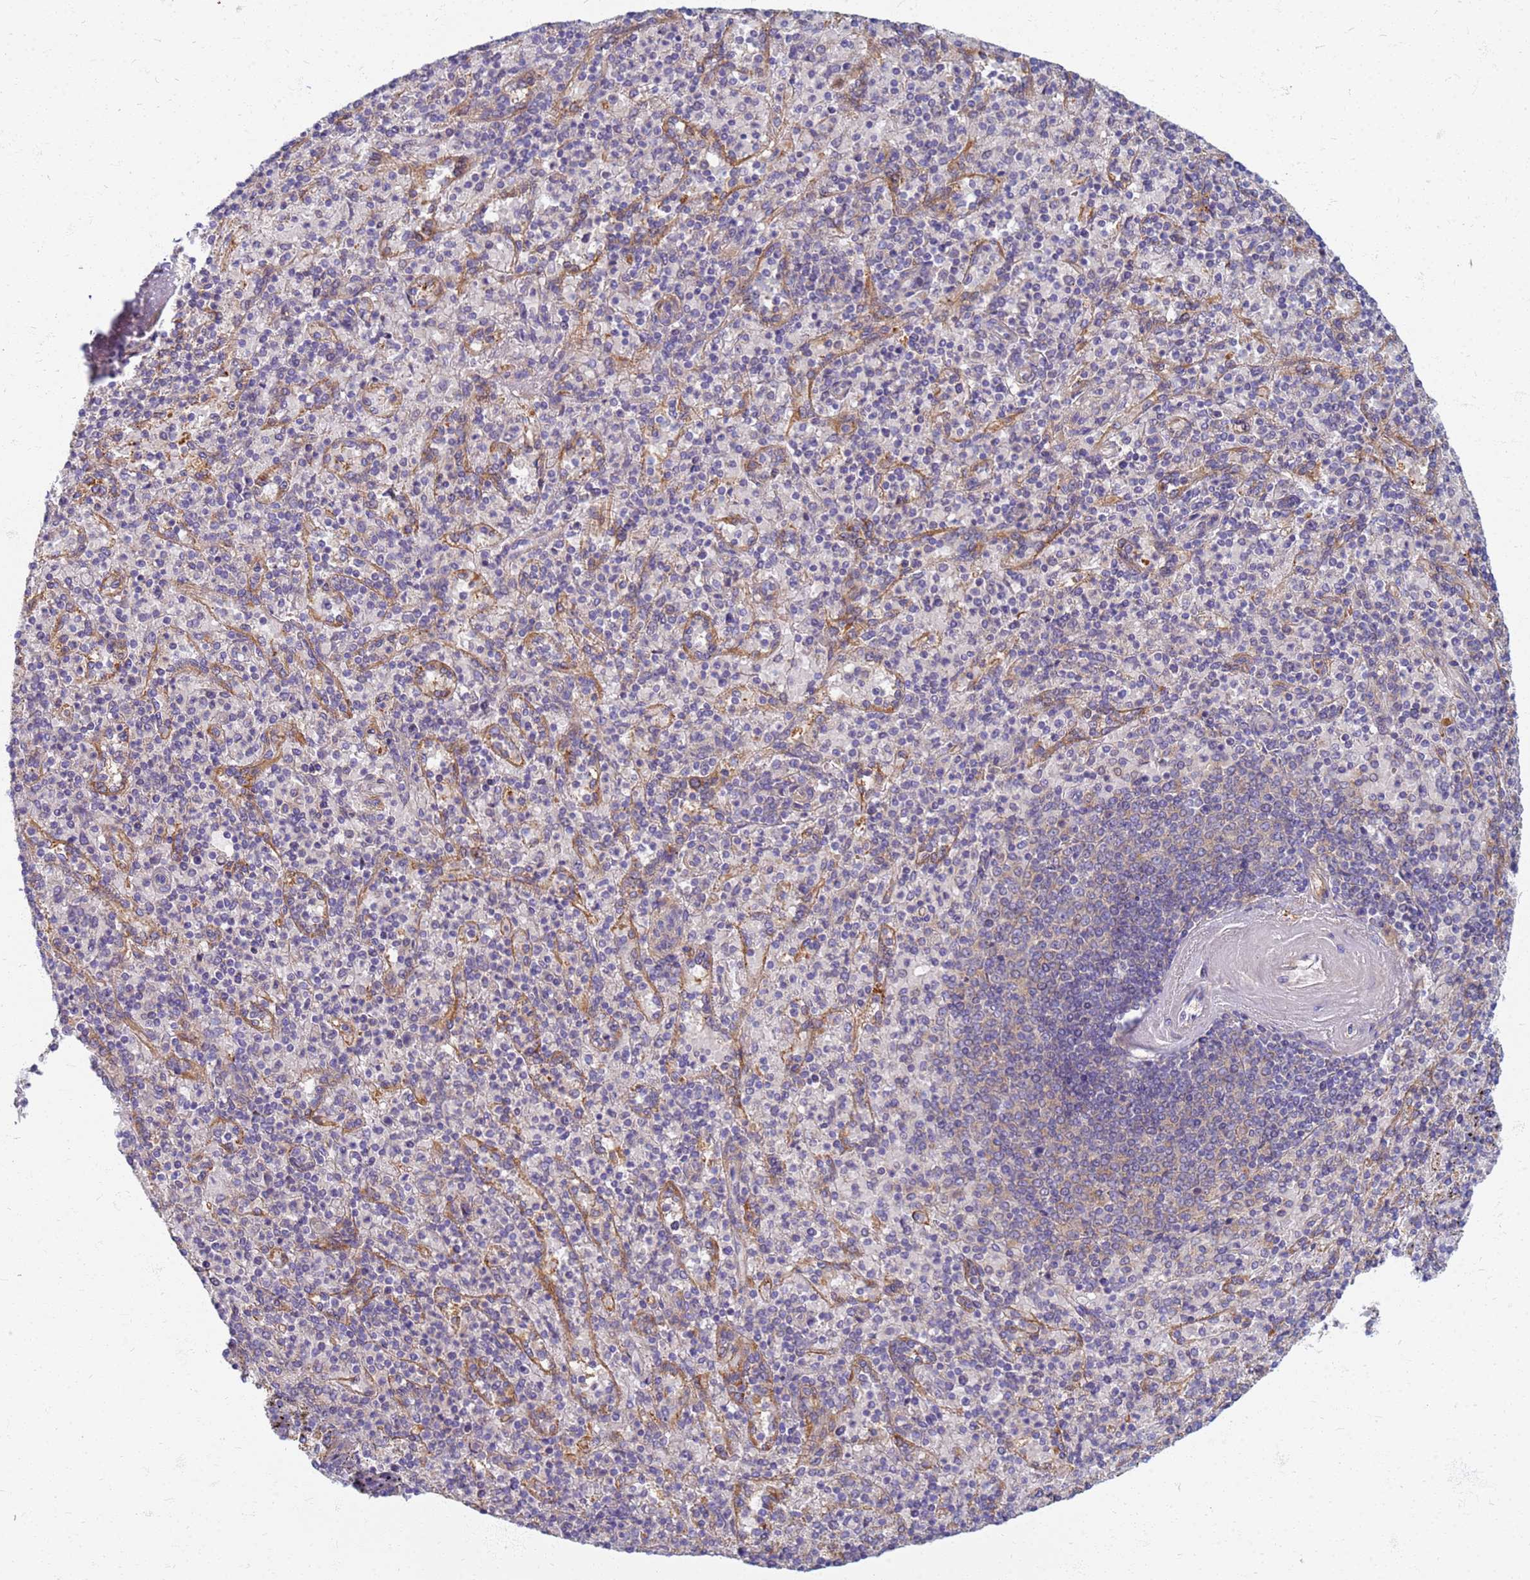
{"staining": {"intensity": "weak", "quantity": "<25%", "location": "cytoplasmic/membranous"}, "tissue": "spleen", "cell_type": "Cells in red pulp", "image_type": "normal", "snomed": [{"axis": "morphology", "description": "Normal tissue, NOS"}, {"axis": "topography", "description": "Spleen"}], "caption": "The IHC histopathology image has no significant expression in cells in red pulp of spleen. (Stains: DAB immunohistochemistry with hematoxylin counter stain, Microscopy: brightfield microscopy at high magnification).", "gene": "EEA1", "patient": {"sex": "male", "age": 82}}